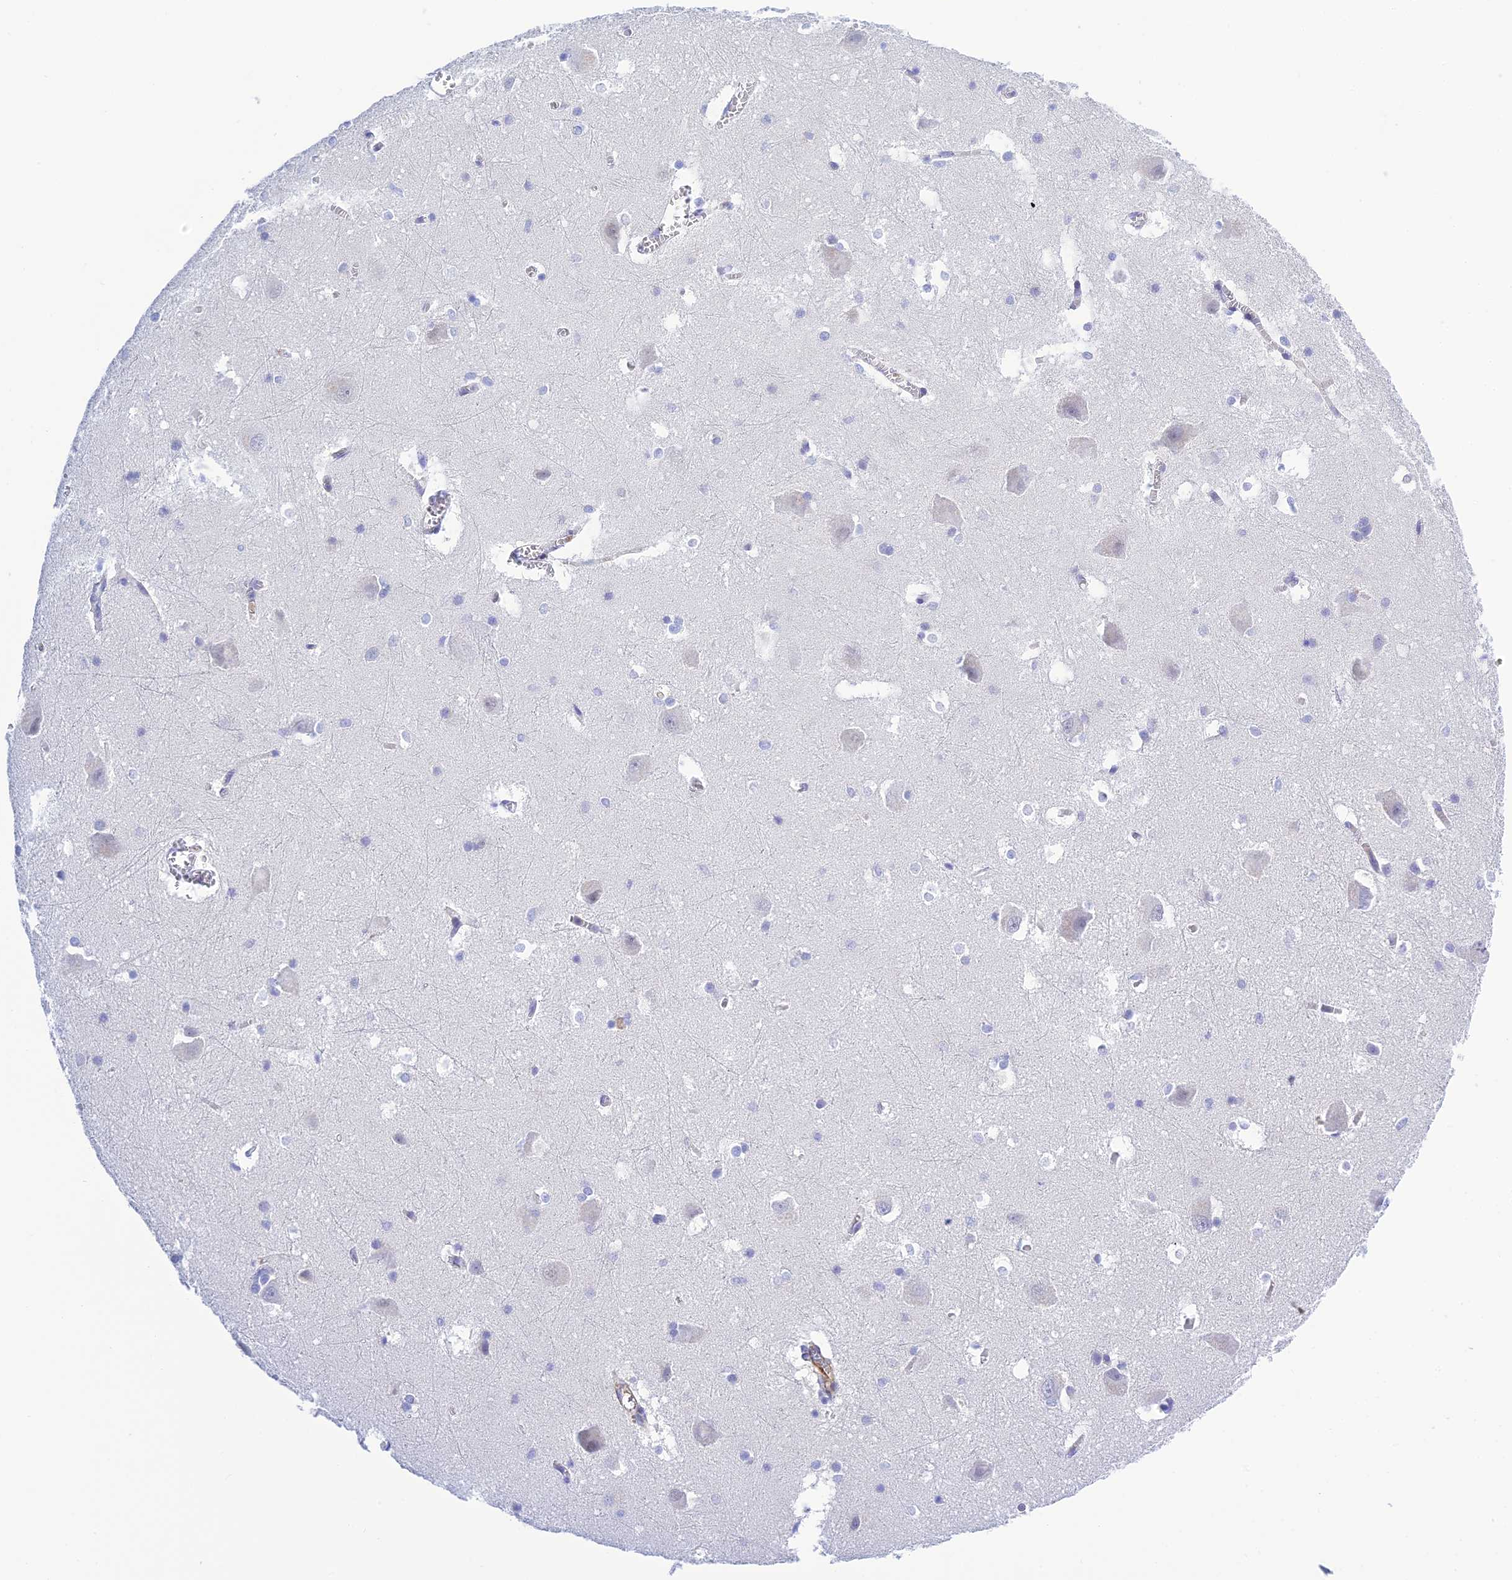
{"staining": {"intensity": "negative", "quantity": "none", "location": "none"}, "tissue": "caudate", "cell_type": "Glial cells", "image_type": "normal", "snomed": [{"axis": "morphology", "description": "Normal tissue, NOS"}, {"axis": "topography", "description": "Lateral ventricle wall"}], "caption": "Immunohistochemical staining of benign caudate displays no significant expression in glial cells.", "gene": "ZDHHC16", "patient": {"sex": "male", "age": 37}}